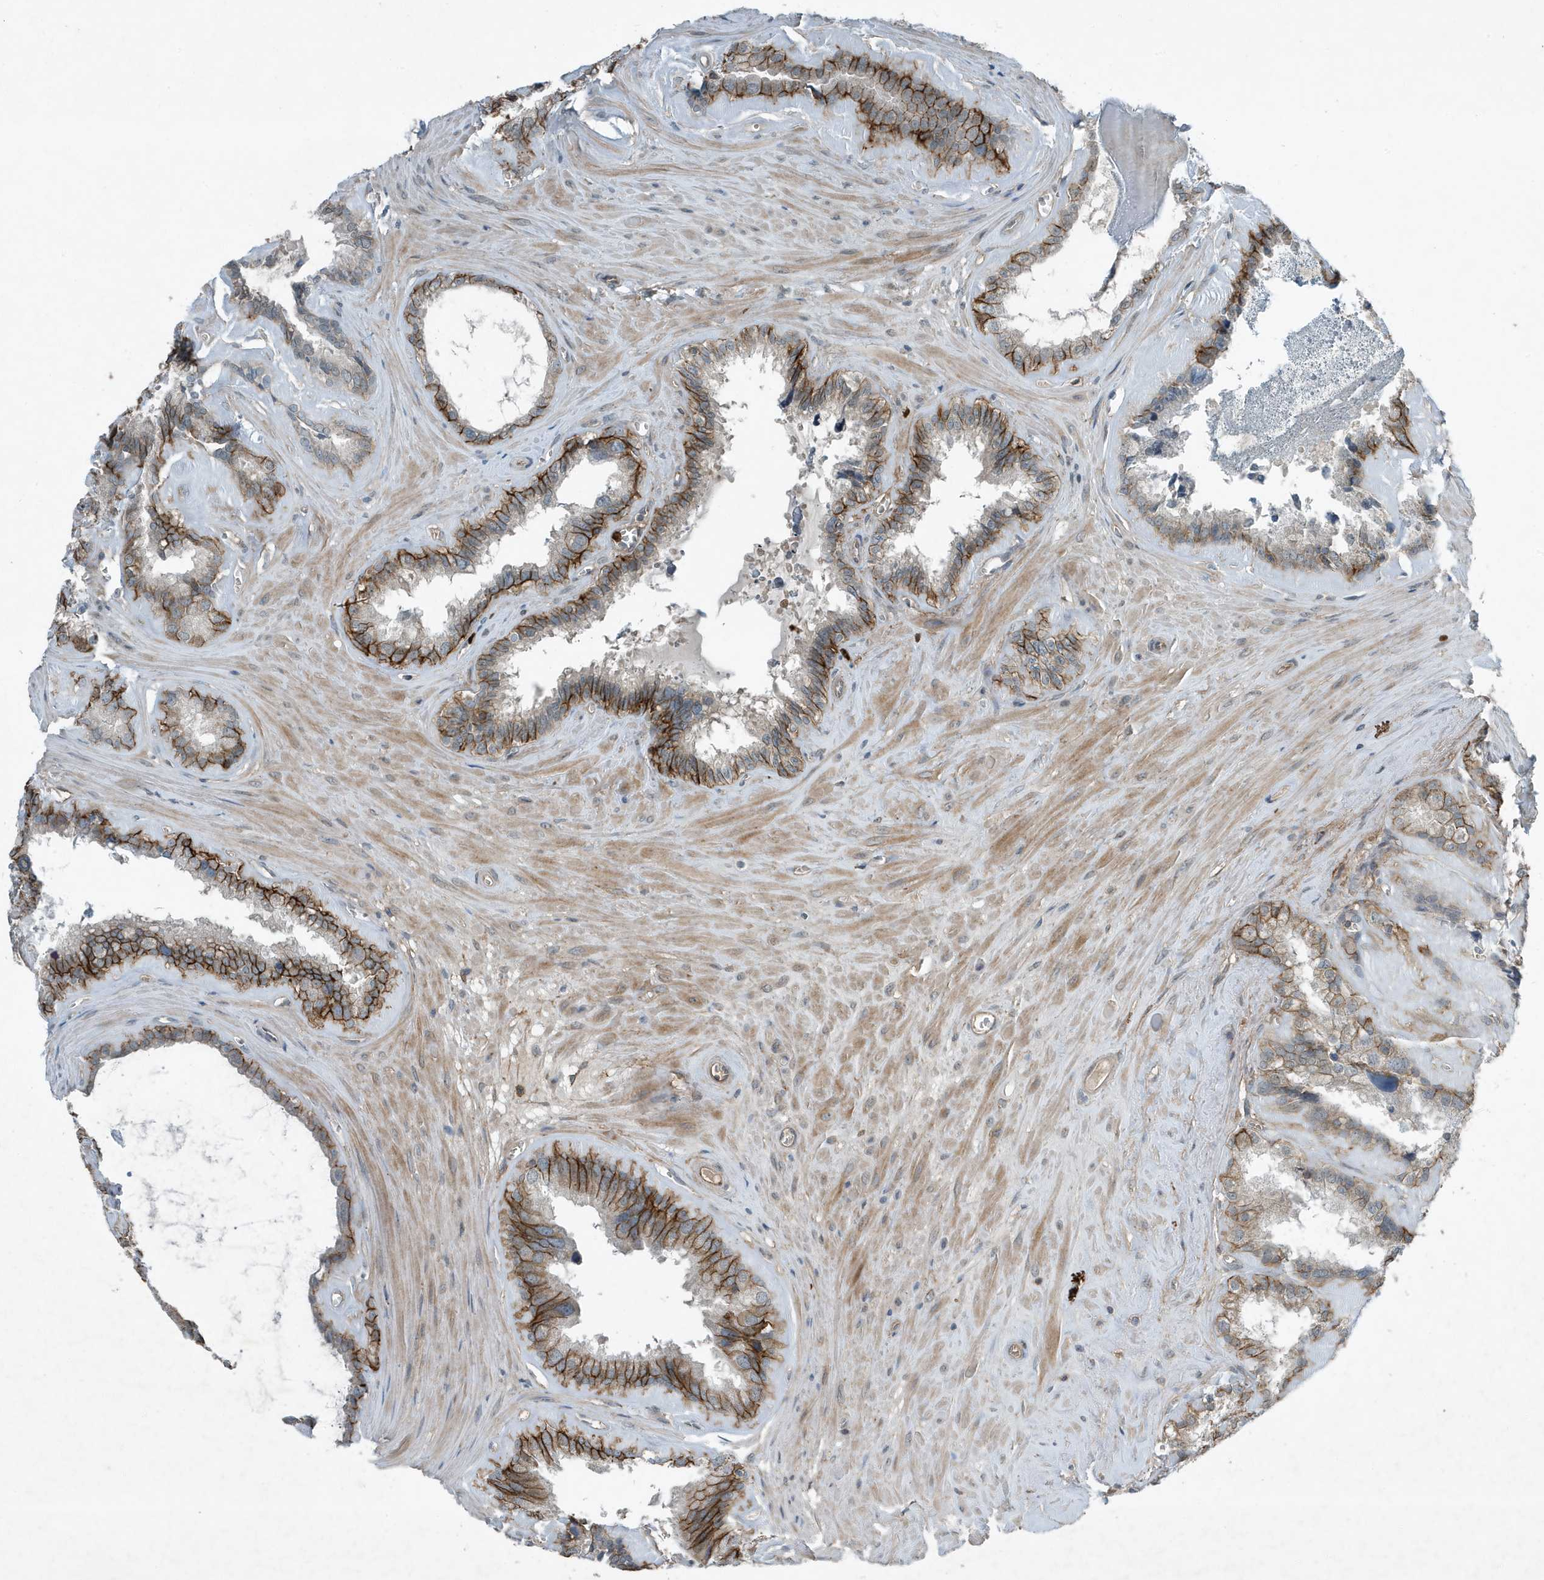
{"staining": {"intensity": "strong", "quantity": "25%-75%", "location": "cytoplasmic/membranous"}, "tissue": "seminal vesicle", "cell_type": "Glandular cells", "image_type": "normal", "snomed": [{"axis": "morphology", "description": "Normal tissue, NOS"}, {"axis": "topography", "description": "Prostate"}, {"axis": "topography", "description": "Seminal veicle"}], "caption": "Immunohistochemical staining of normal human seminal vesicle displays high levels of strong cytoplasmic/membranous positivity in about 25%-75% of glandular cells.", "gene": "DAPP1", "patient": {"sex": "male", "age": 59}}